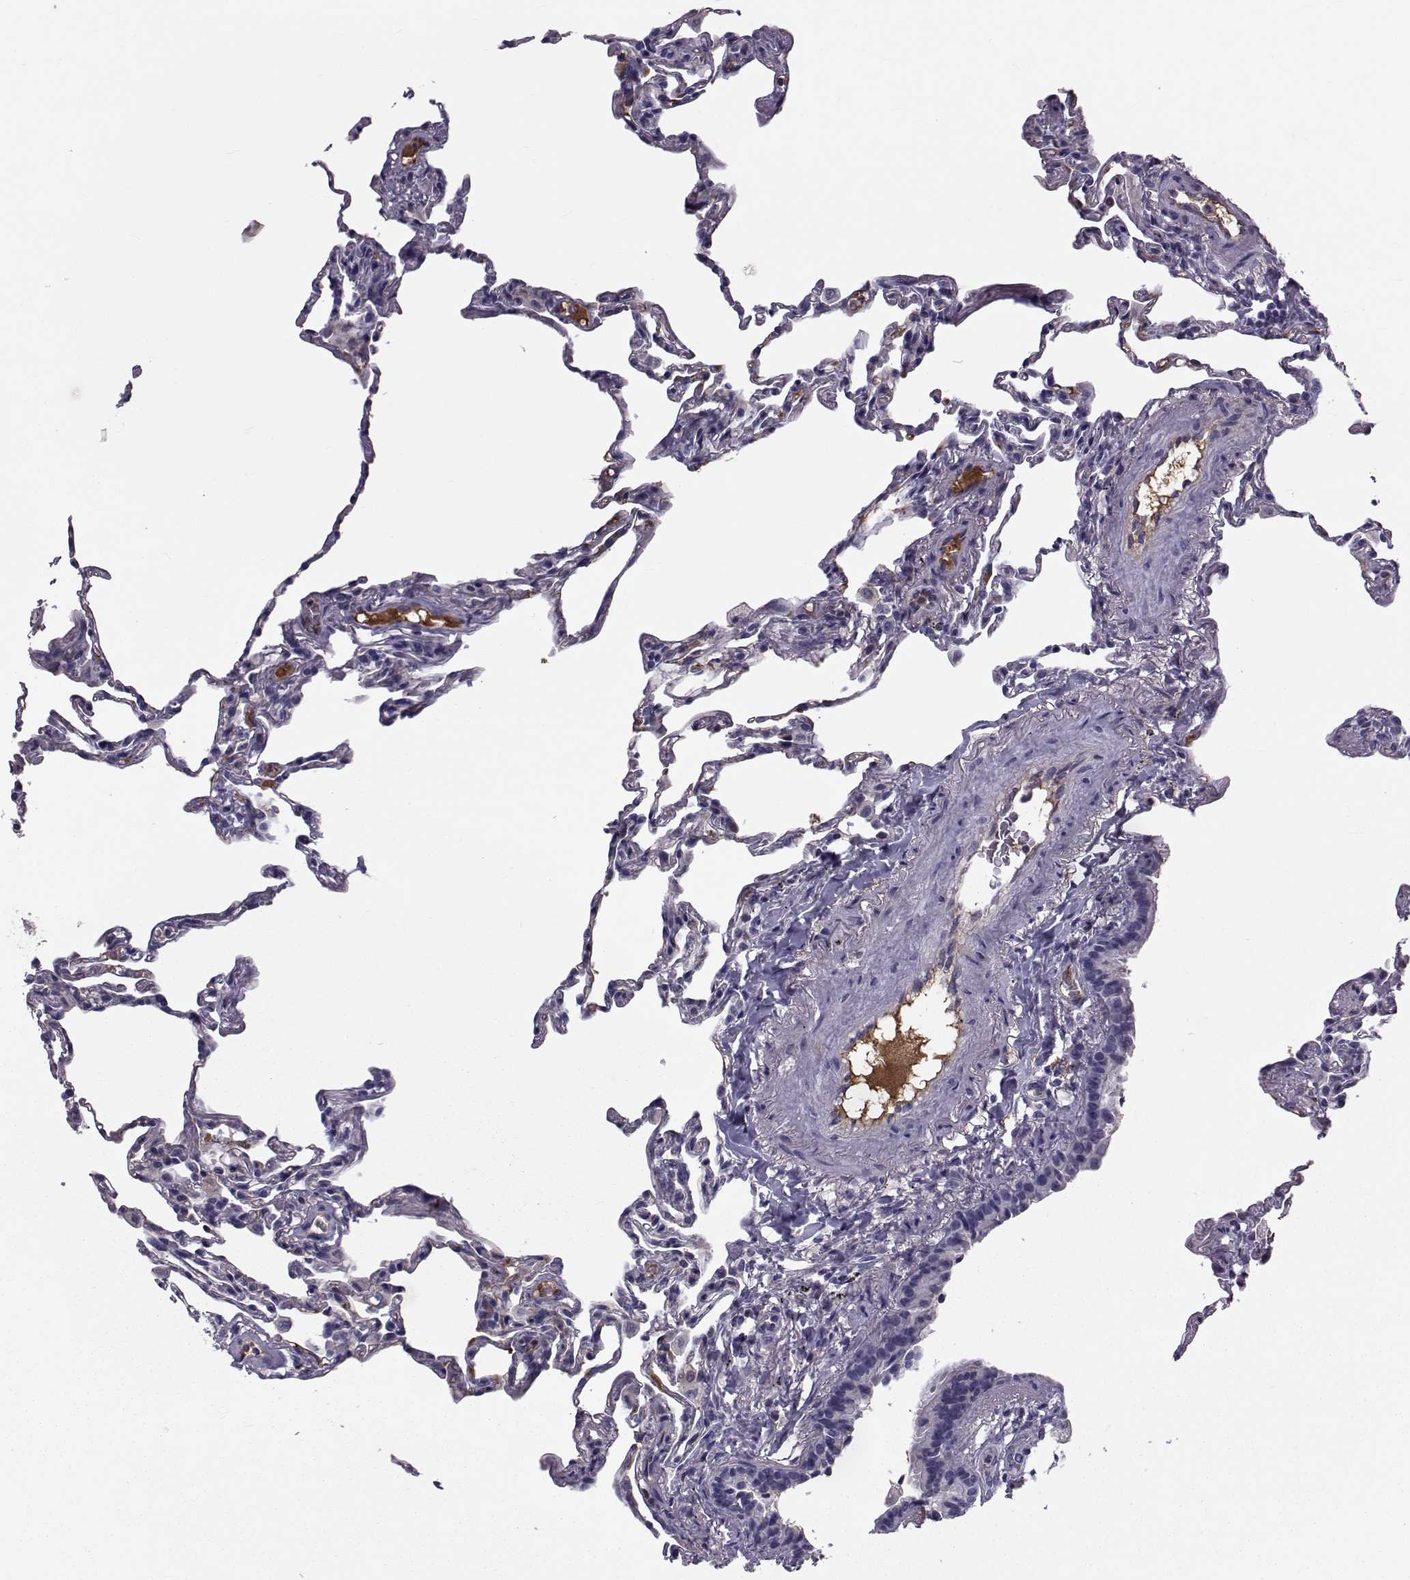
{"staining": {"intensity": "negative", "quantity": "none", "location": "none"}, "tissue": "lung", "cell_type": "Alveolar cells", "image_type": "normal", "snomed": [{"axis": "morphology", "description": "Normal tissue, NOS"}, {"axis": "topography", "description": "Lung"}], "caption": "This histopathology image is of unremarkable lung stained with immunohistochemistry to label a protein in brown with the nuclei are counter-stained blue. There is no expression in alveolar cells.", "gene": "TNFRSF11B", "patient": {"sex": "female", "age": 57}}